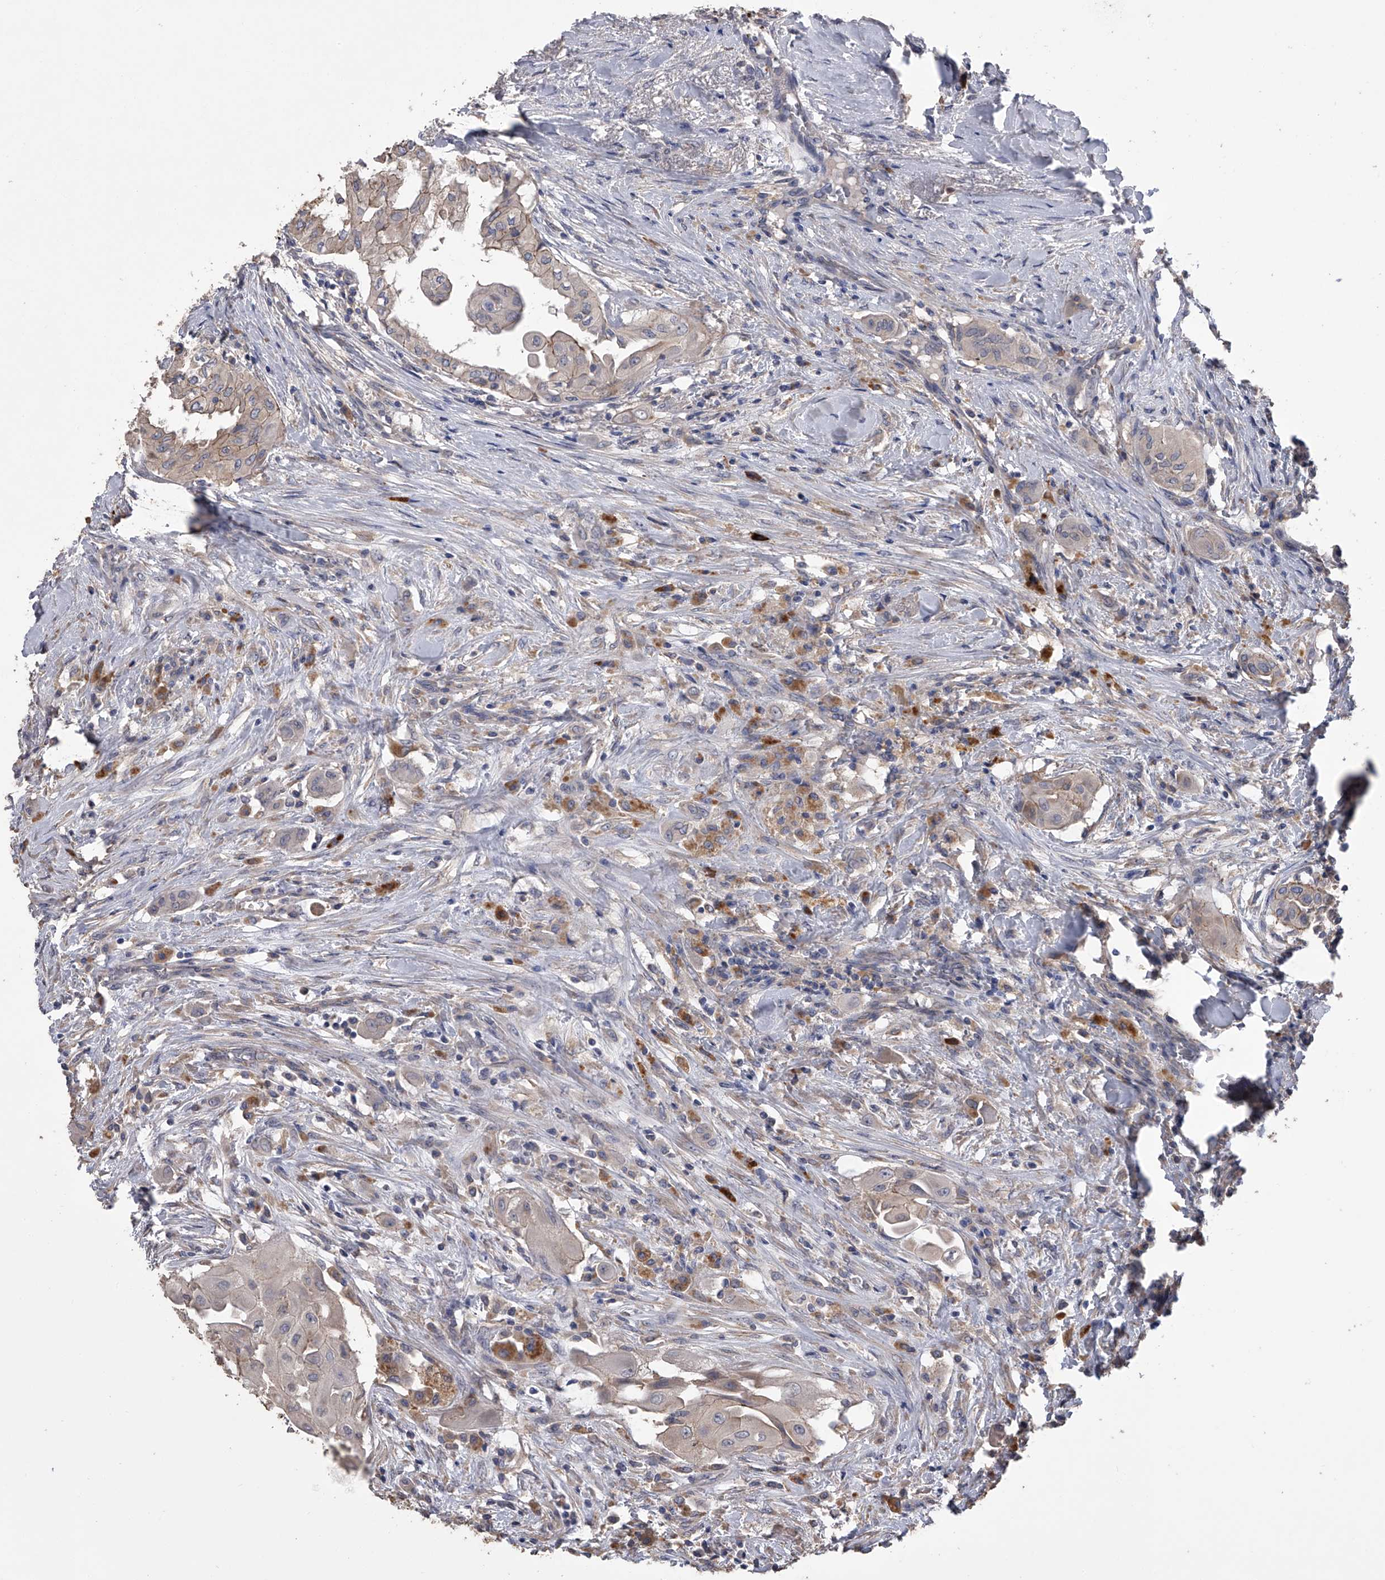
{"staining": {"intensity": "weak", "quantity": "25%-75%", "location": "cytoplasmic/membranous"}, "tissue": "thyroid cancer", "cell_type": "Tumor cells", "image_type": "cancer", "snomed": [{"axis": "morphology", "description": "Papillary adenocarcinoma, NOS"}, {"axis": "topography", "description": "Thyroid gland"}], "caption": "Immunohistochemical staining of thyroid cancer (papillary adenocarcinoma) demonstrates low levels of weak cytoplasmic/membranous protein expression in about 25%-75% of tumor cells.", "gene": "ZNF343", "patient": {"sex": "female", "age": 59}}